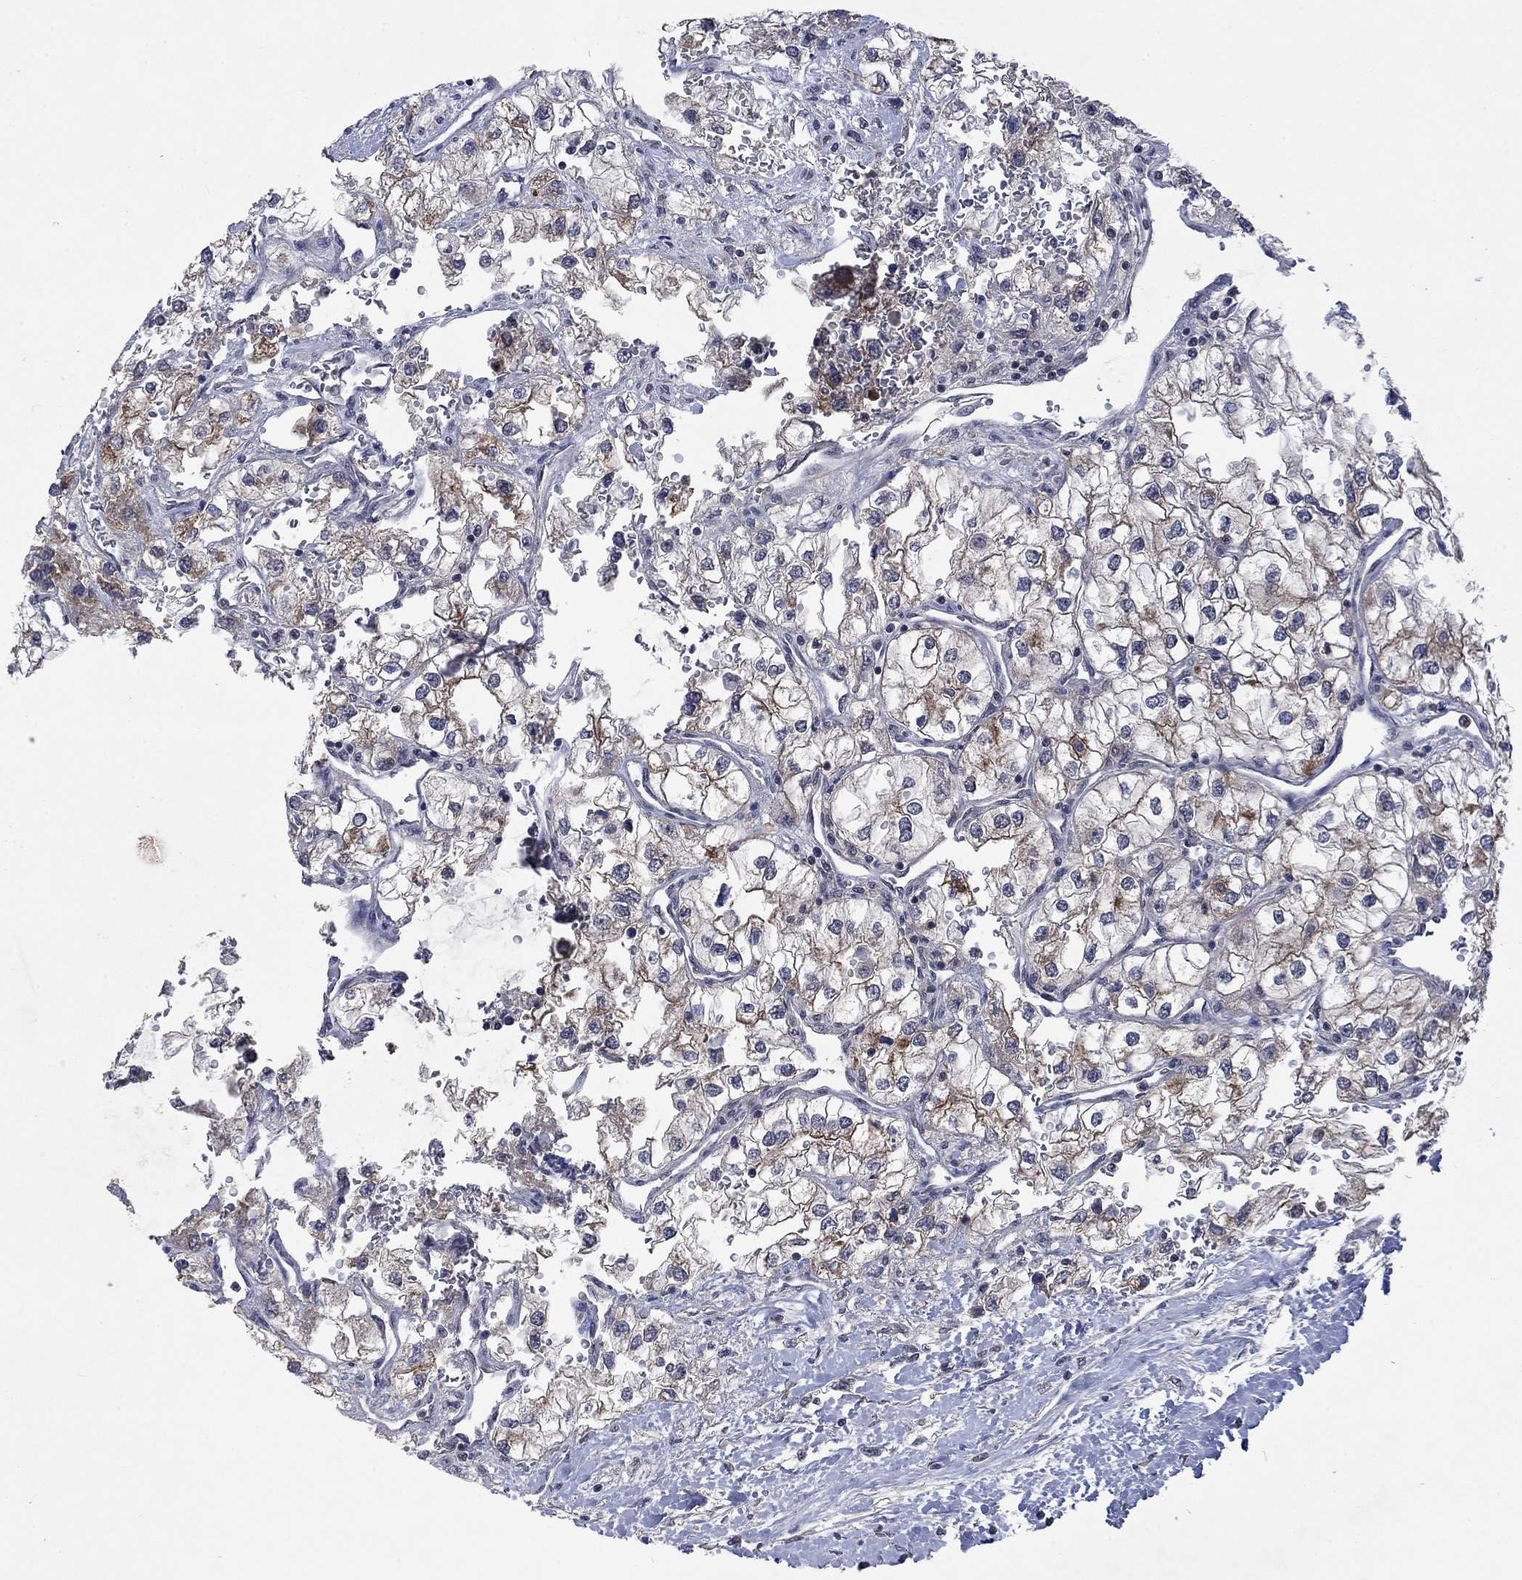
{"staining": {"intensity": "moderate", "quantity": "25%-75%", "location": "cytoplasmic/membranous"}, "tissue": "renal cancer", "cell_type": "Tumor cells", "image_type": "cancer", "snomed": [{"axis": "morphology", "description": "Adenocarcinoma, NOS"}, {"axis": "topography", "description": "Kidney"}], "caption": "IHC histopathology image of human renal cancer stained for a protein (brown), which shows medium levels of moderate cytoplasmic/membranous positivity in about 25%-75% of tumor cells.", "gene": "PPP1R9A", "patient": {"sex": "male", "age": 59}}